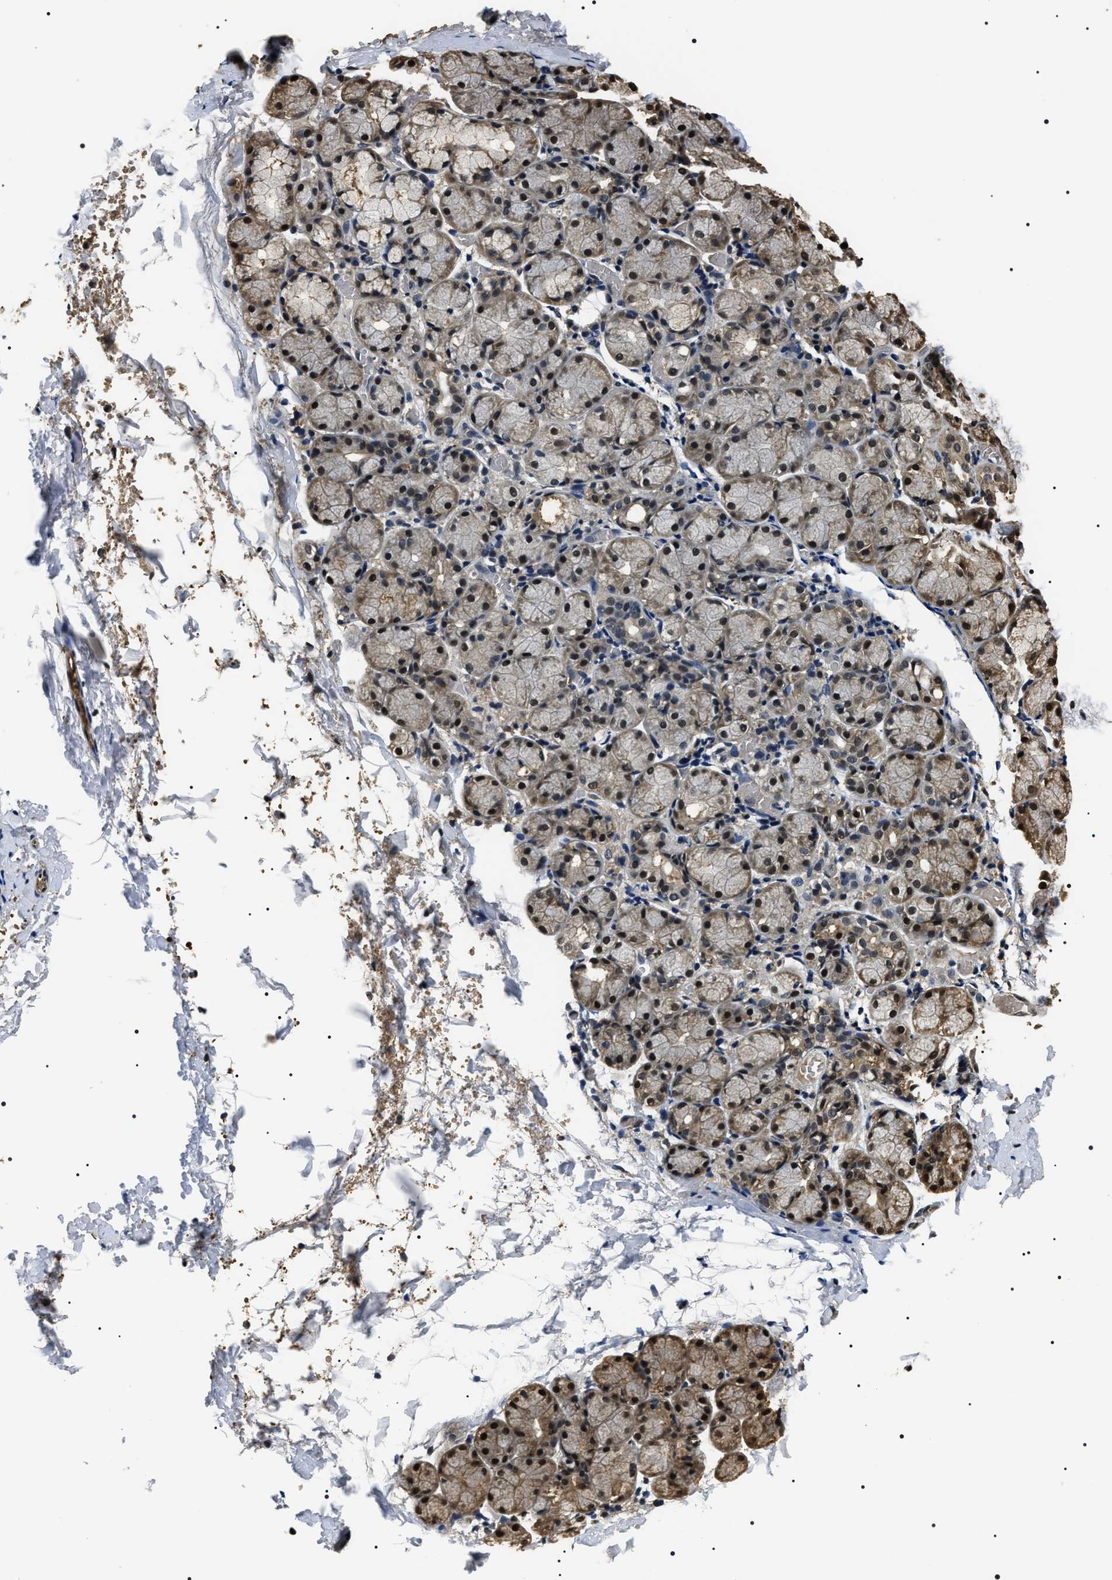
{"staining": {"intensity": "moderate", "quantity": "25%-75%", "location": "cytoplasmic/membranous,nuclear"}, "tissue": "salivary gland", "cell_type": "Glandular cells", "image_type": "normal", "snomed": [{"axis": "morphology", "description": "Normal tissue, NOS"}, {"axis": "topography", "description": "Salivary gland"}], "caption": "Immunohistochemistry histopathology image of benign salivary gland: salivary gland stained using immunohistochemistry (IHC) exhibits medium levels of moderate protein expression localized specifically in the cytoplasmic/membranous,nuclear of glandular cells, appearing as a cytoplasmic/membranous,nuclear brown color.", "gene": "ARHGAP22", "patient": {"sex": "female", "age": 24}}